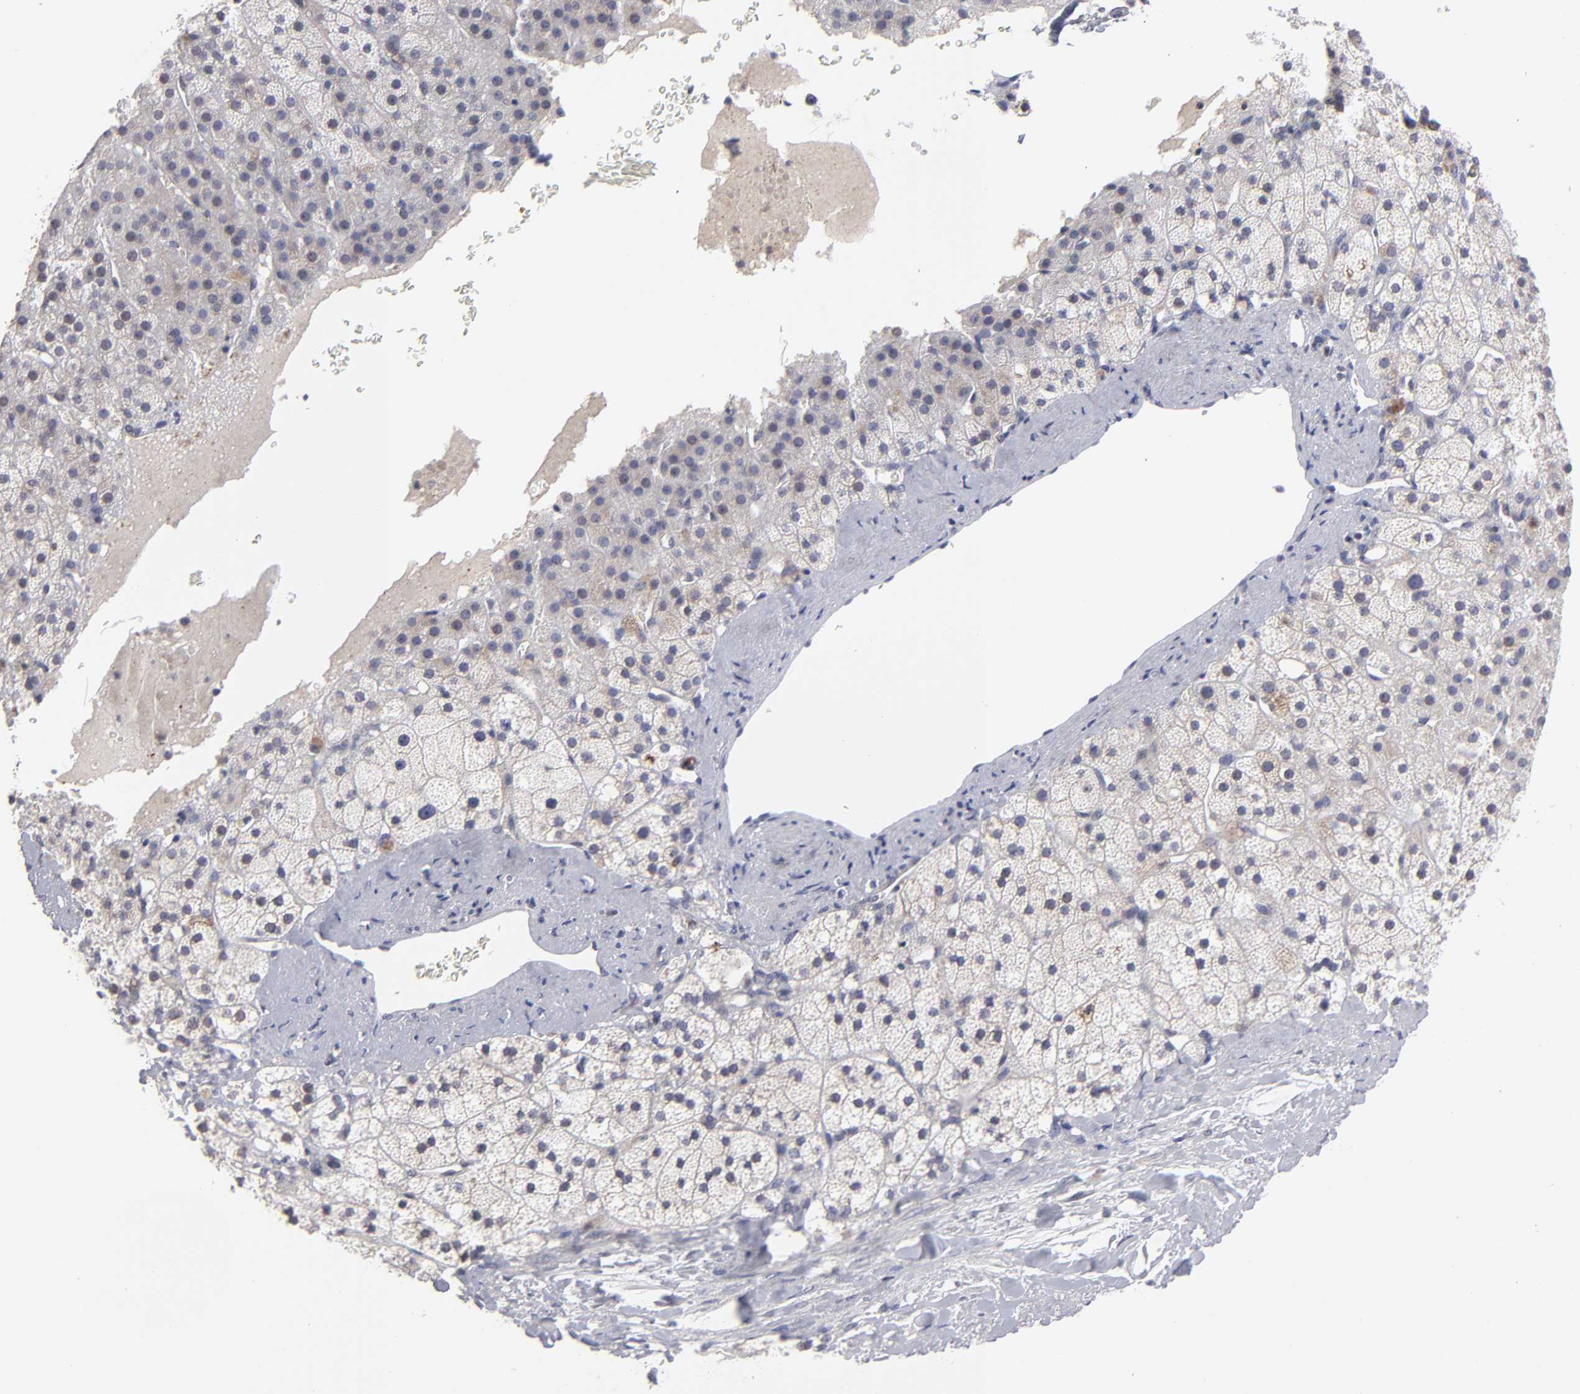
{"staining": {"intensity": "moderate", "quantity": "25%-75%", "location": "cytoplasmic/membranous"}, "tissue": "adrenal gland", "cell_type": "Glandular cells", "image_type": "normal", "snomed": [{"axis": "morphology", "description": "Normal tissue, NOS"}, {"axis": "topography", "description": "Adrenal gland"}], "caption": "Protein expression analysis of unremarkable adrenal gland demonstrates moderate cytoplasmic/membranous expression in about 25%-75% of glandular cells. (Brightfield microscopy of DAB IHC at high magnification).", "gene": "CEP97", "patient": {"sex": "male", "age": 35}}